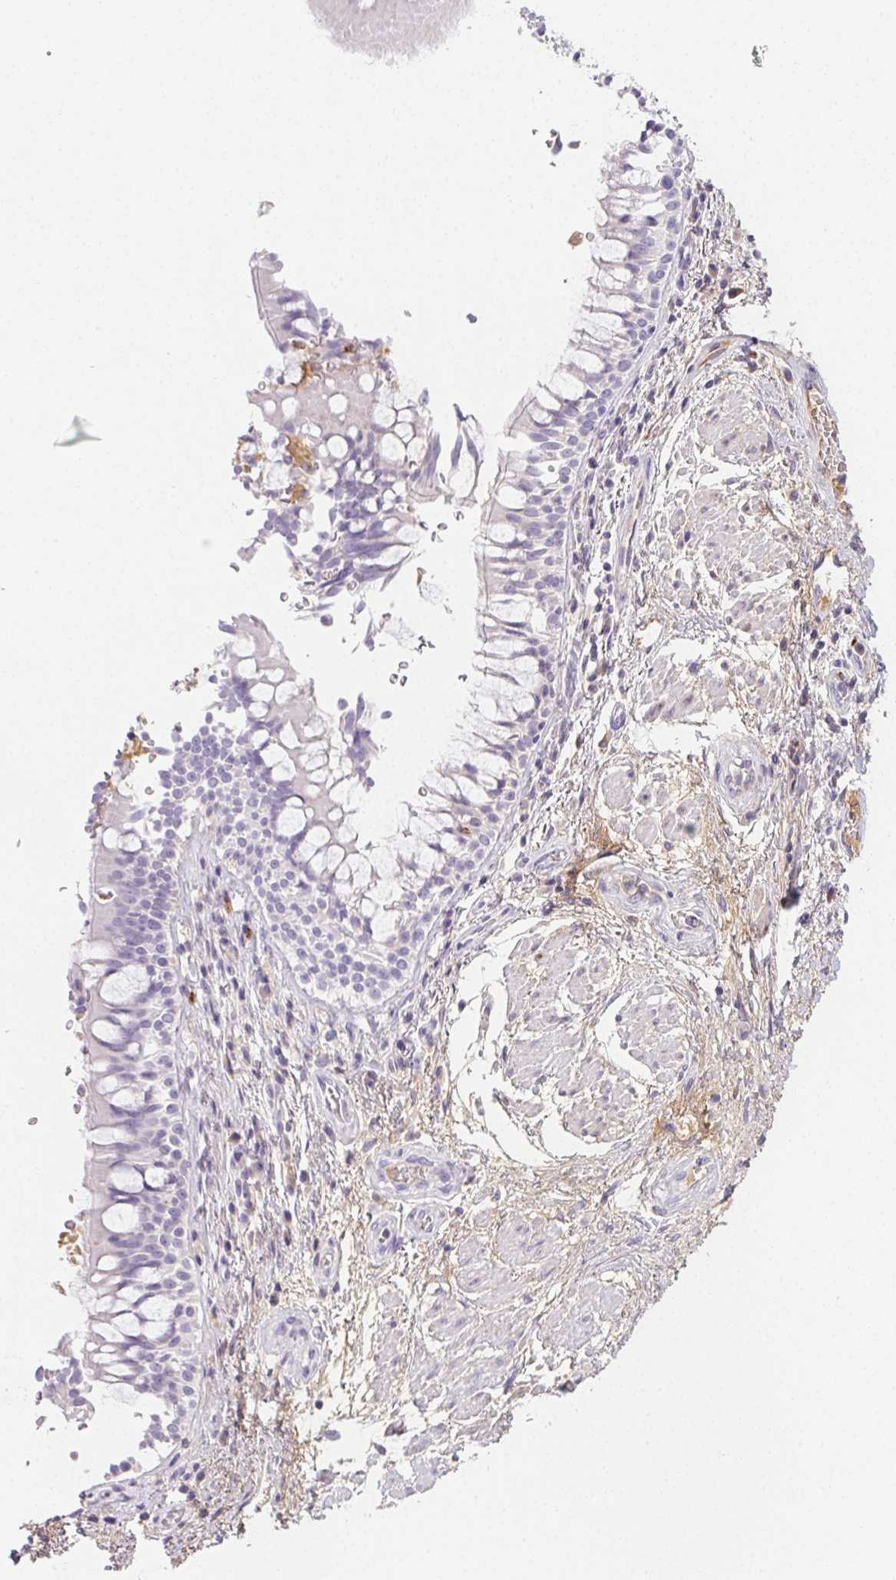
{"staining": {"intensity": "negative", "quantity": "none", "location": "none"}, "tissue": "adipose tissue", "cell_type": "Adipocytes", "image_type": "normal", "snomed": [{"axis": "morphology", "description": "Normal tissue, NOS"}, {"axis": "topography", "description": "Cartilage tissue"}, {"axis": "topography", "description": "Bronchus"}], "caption": "DAB immunohistochemical staining of benign human adipose tissue exhibits no significant expression in adipocytes.", "gene": "ITIH2", "patient": {"sex": "male", "age": 64}}